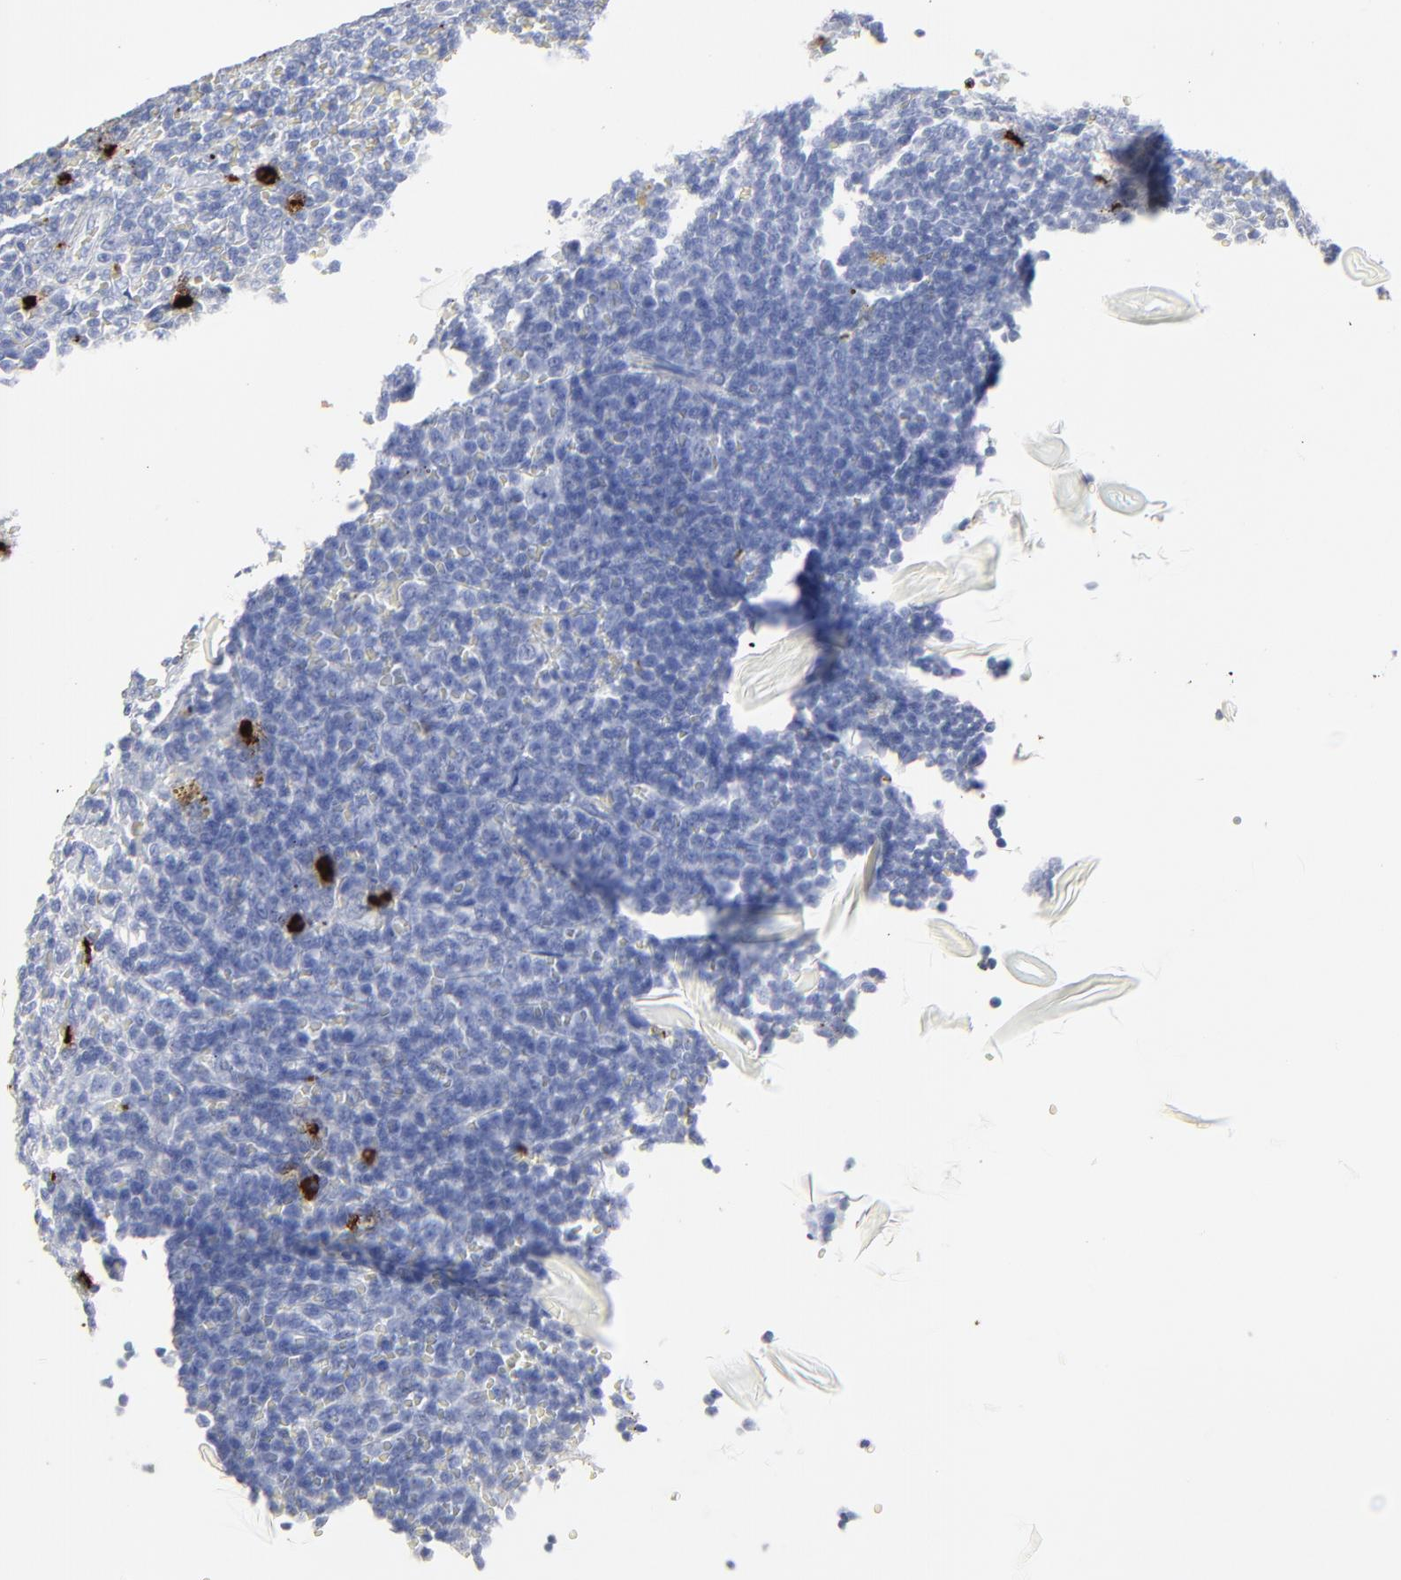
{"staining": {"intensity": "negative", "quantity": "none", "location": "none"}, "tissue": "lymphoma", "cell_type": "Tumor cells", "image_type": "cancer", "snomed": [{"axis": "morphology", "description": "Malignant lymphoma, non-Hodgkin's type, Low grade"}, {"axis": "topography", "description": "Spleen"}], "caption": "Immunohistochemistry (IHC) photomicrograph of low-grade malignant lymphoma, non-Hodgkin's type stained for a protein (brown), which shows no expression in tumor cells.", "gene": "LCN2", "patient": {"sex": "male", "age": 80}}